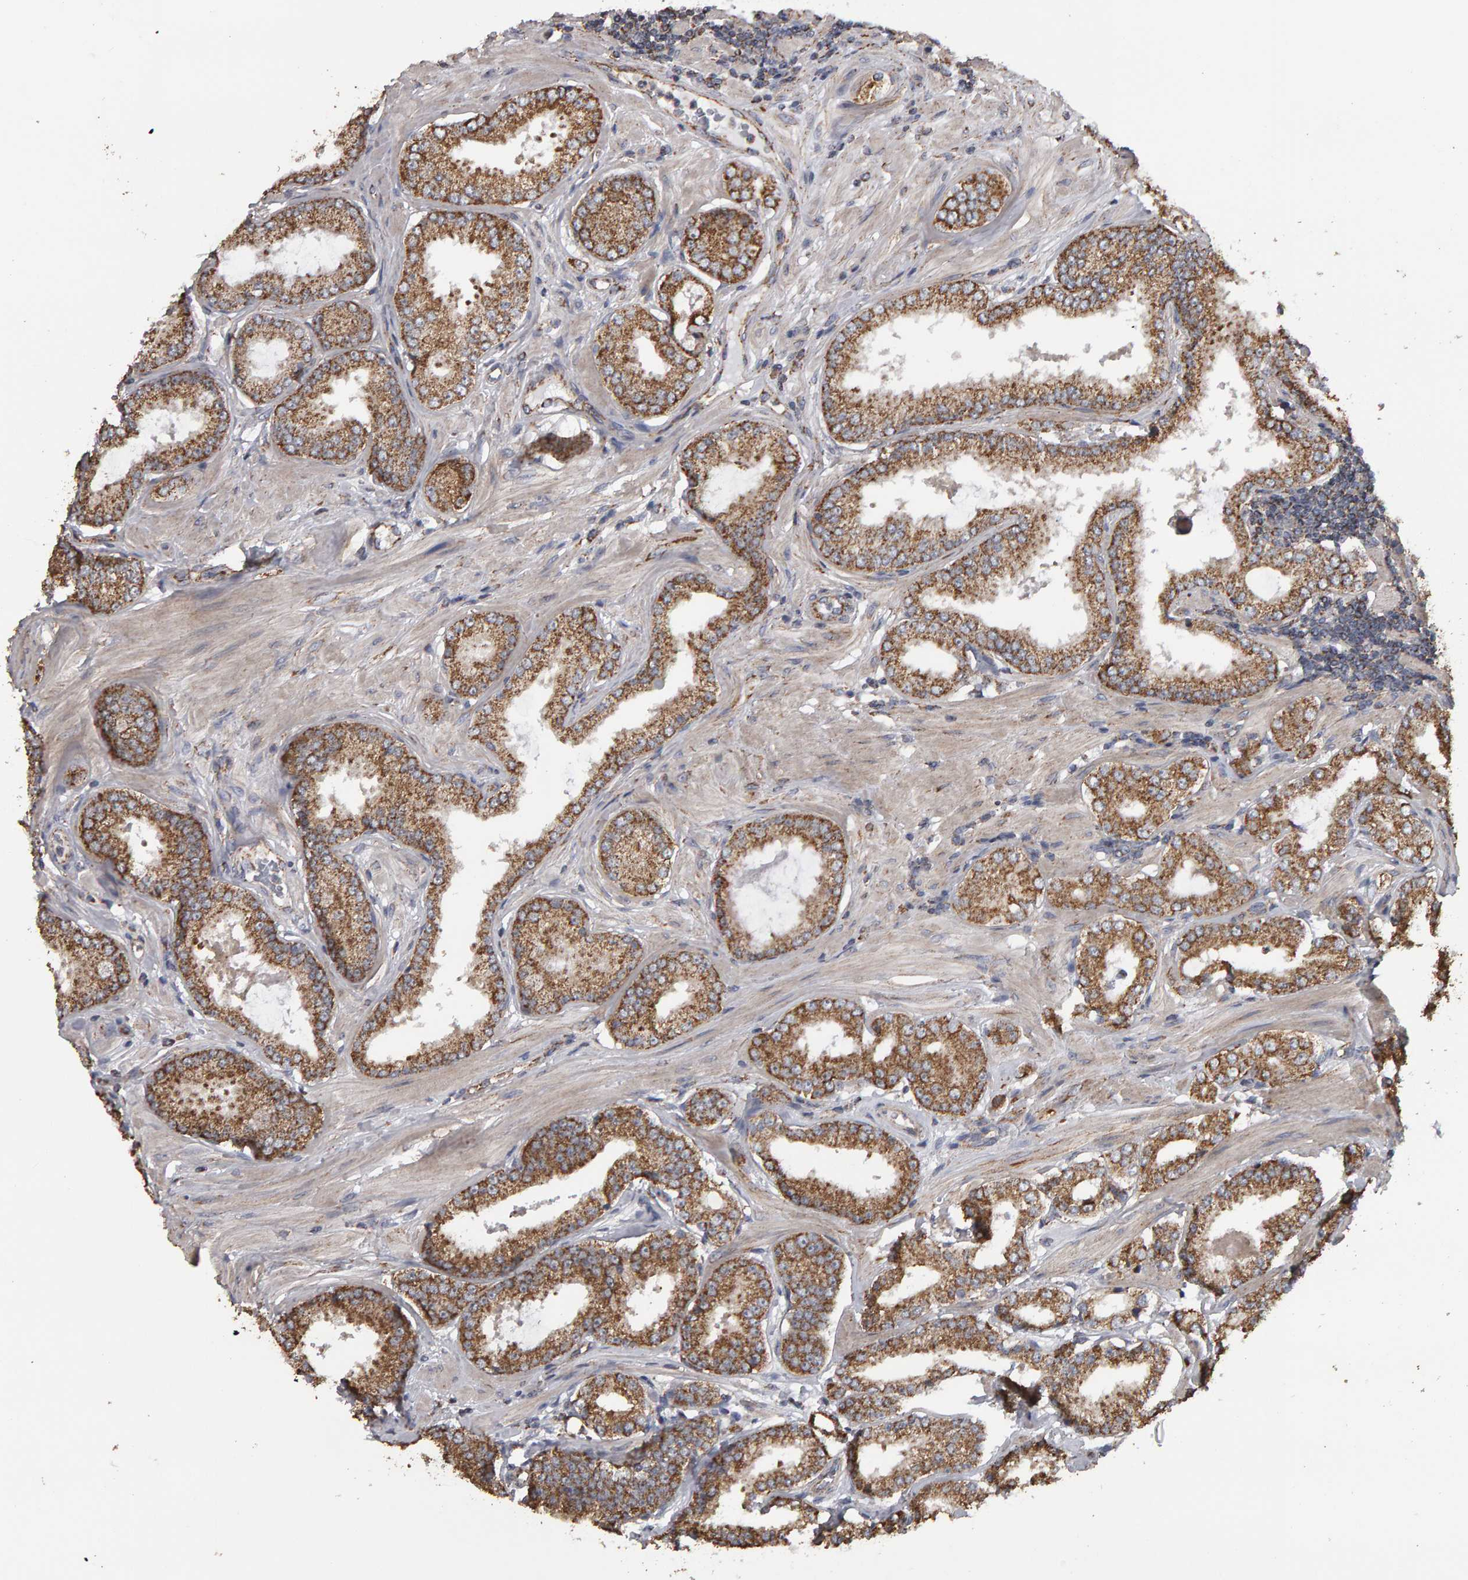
{"staining": {"intensity": "moderate", "quantity": ">75%", "location": "cytoplasmic/membranous"}, "tissue": "prostate cancer", "cell_type": "Tumor cells", "image_type": "cancer", "snomed": [{"axis": "morphology", "description": "Adenocarcinoma, Low grade"}, {"axis": "topography", "description": "Prostate"}], "caption": "The immunohistochemical stain shows moderate cytoplasmic/membranous staining in tumor cells of prostate low-grade adenocarcinoma tissue.", "gene": "TOM1L1", "patient": {"sex": "male", "age": 62}}